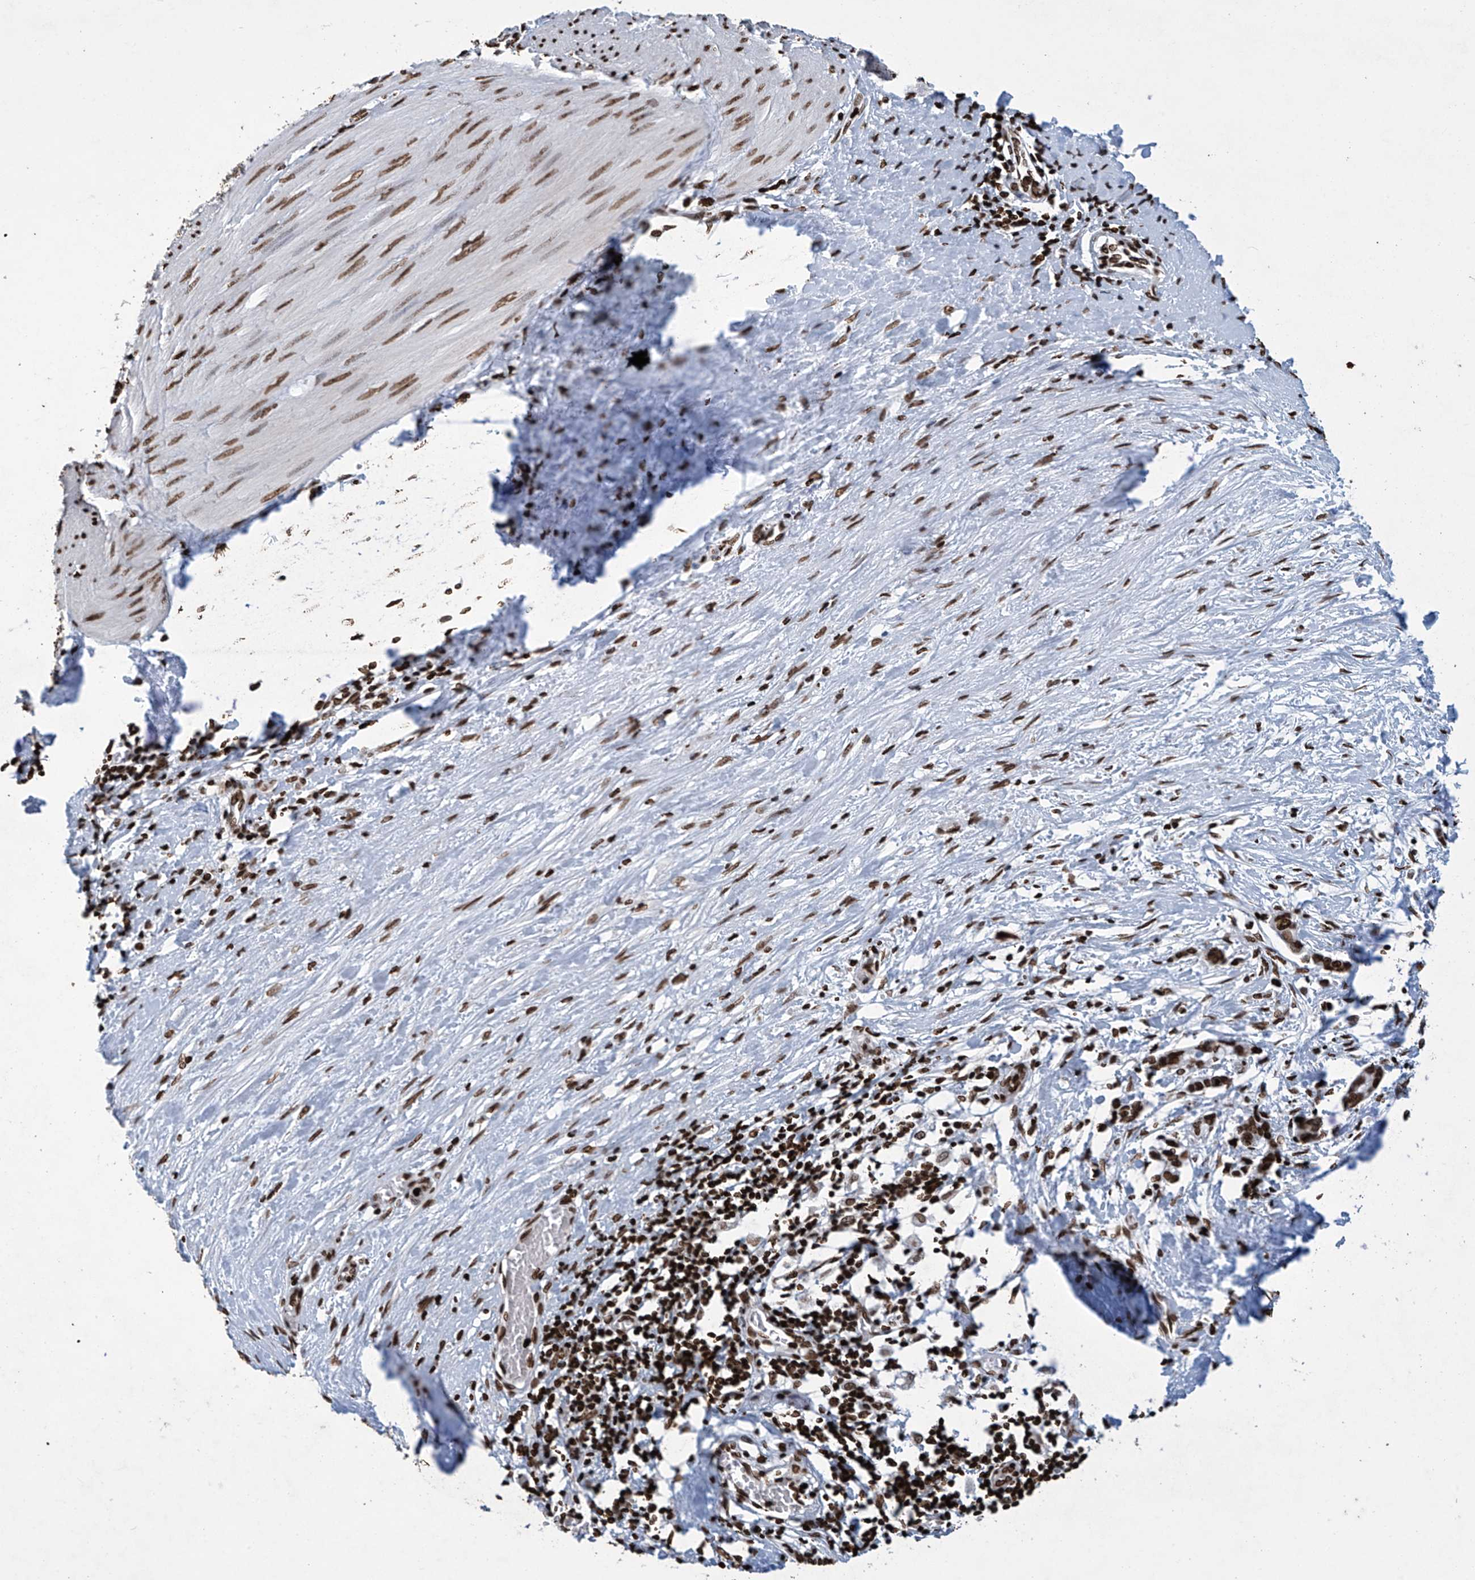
{"staining": {"intensity": "moderate", "quantity": ">75%", "location": "nuclear"}, "tissue": "smooth muscle", "cell_type": "Smooth muscle cells", "image_type": "normal", "snomed": [{"axis": "morphology", "description": "Normal tissue, NOS"}, {"axis": "morphology", "description": "Adenocarcinoma, NOS"}, {"axis": "topography", "description": "Colon"}, {"axis": "topography", "description": "Peripheral nerve tissue"}], "caption": "Immunohistochemical staining of unremarkable human smooth muscle reveals >75% levels of moderate nuclear protein staining in about >75% of smooth muscle cells.", "gene": "H4C16", "patient": {"sex": "male", "age": 14}}